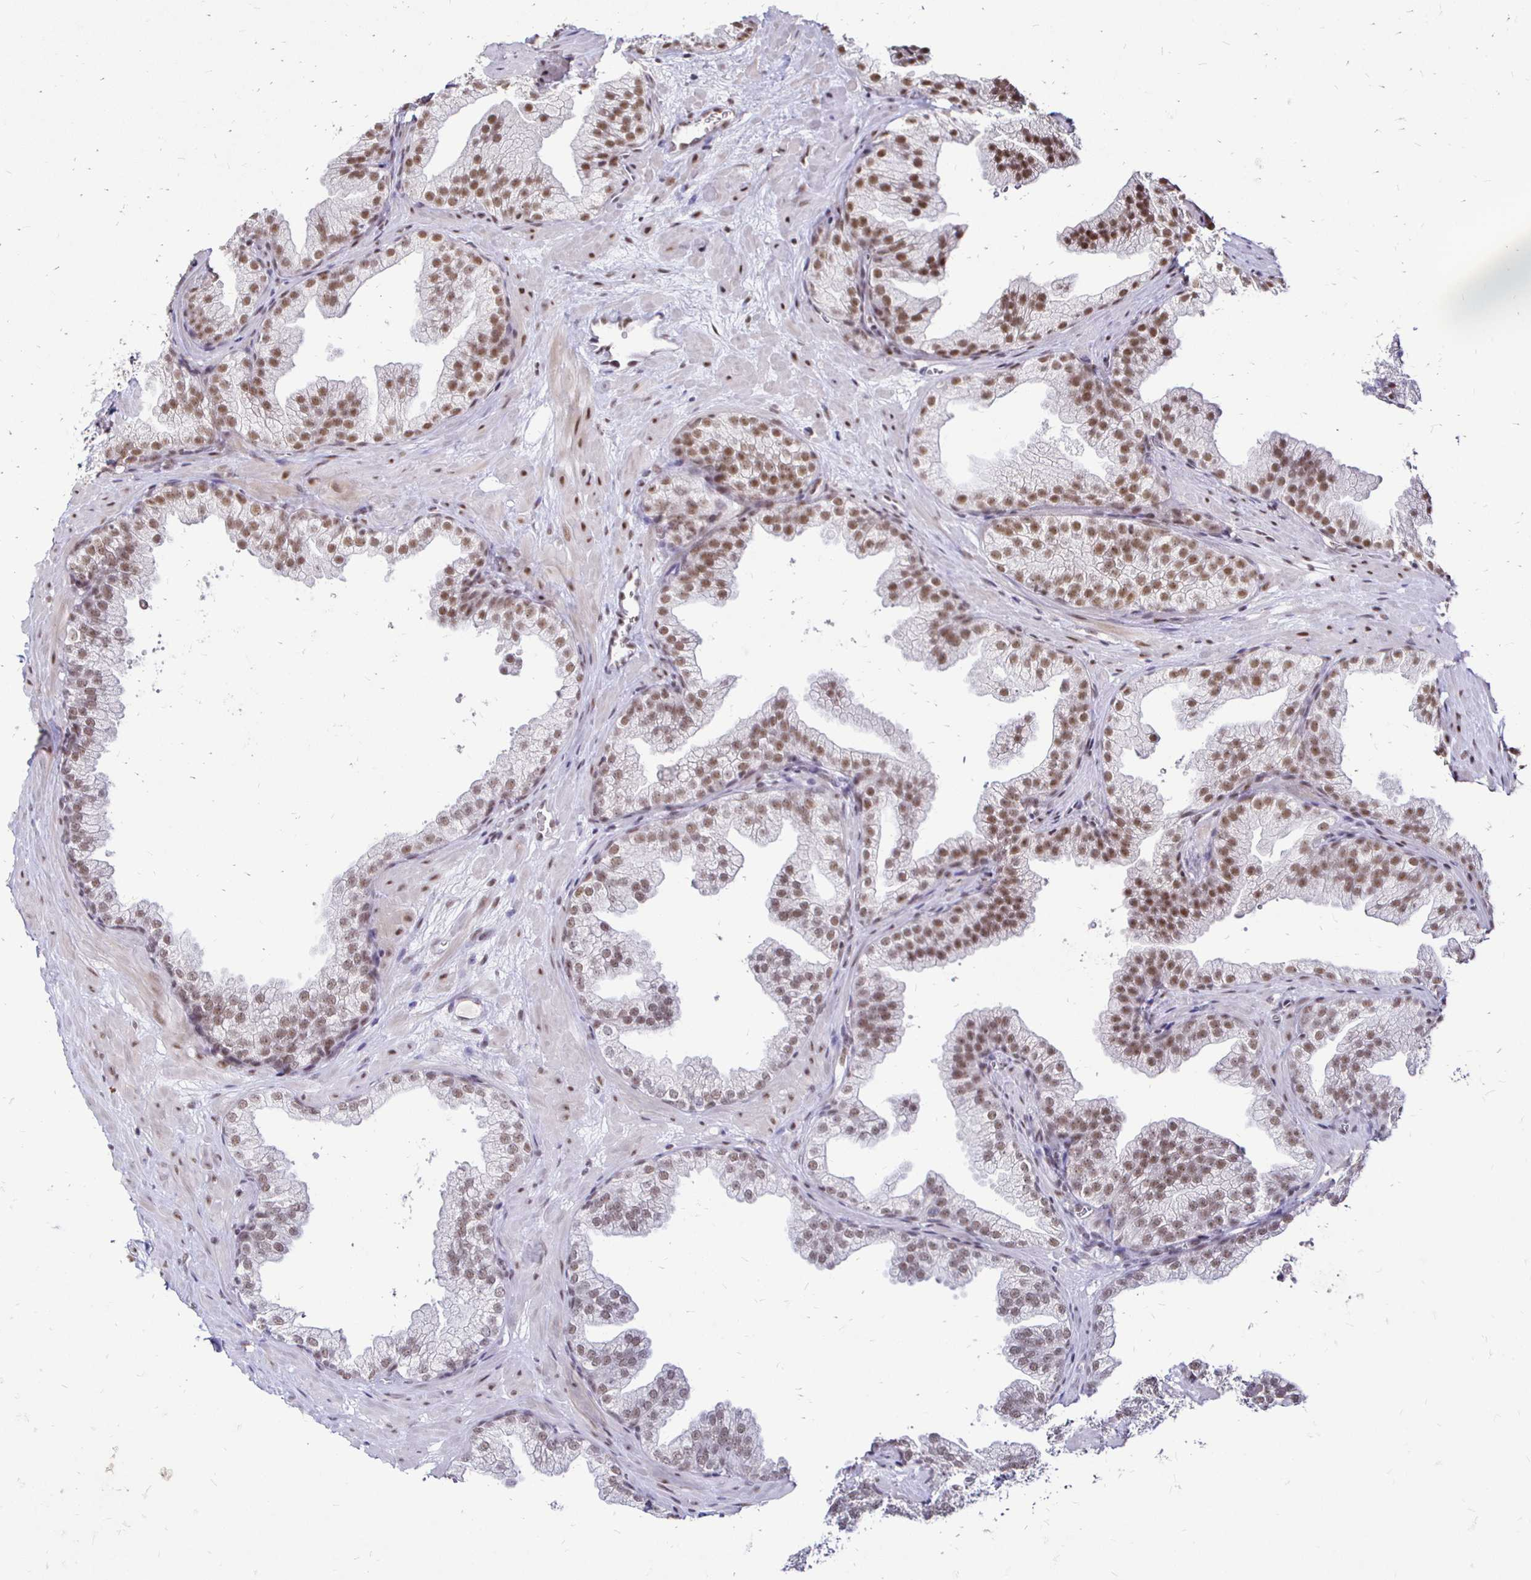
{"staining": {"intensity": "moderate", "quantity": "25%-75%", "location": "nuclear"}, "tissue": "prostate", "cell_type": "Glandular cells", "image_type": "normal", "snomed": [{"axis": "morphology", "description": "Normal tissue, NOS"}, {"axis": "topography", "description": "Prostate"}], "caption": "Immunohistochemical staining of normal prostate displays moderate nuclear protein expression in approximately 25%-75% of glandular cells. The staining was performed using DAB (3,3'-diaminobenzidine) to visualize the protein expression in brown, while the nuclei were stained in blue with hematoxylin (Magnification: 20x).", "gene": "SIN3A", "patient": {"sex": "male", "age": 37}}